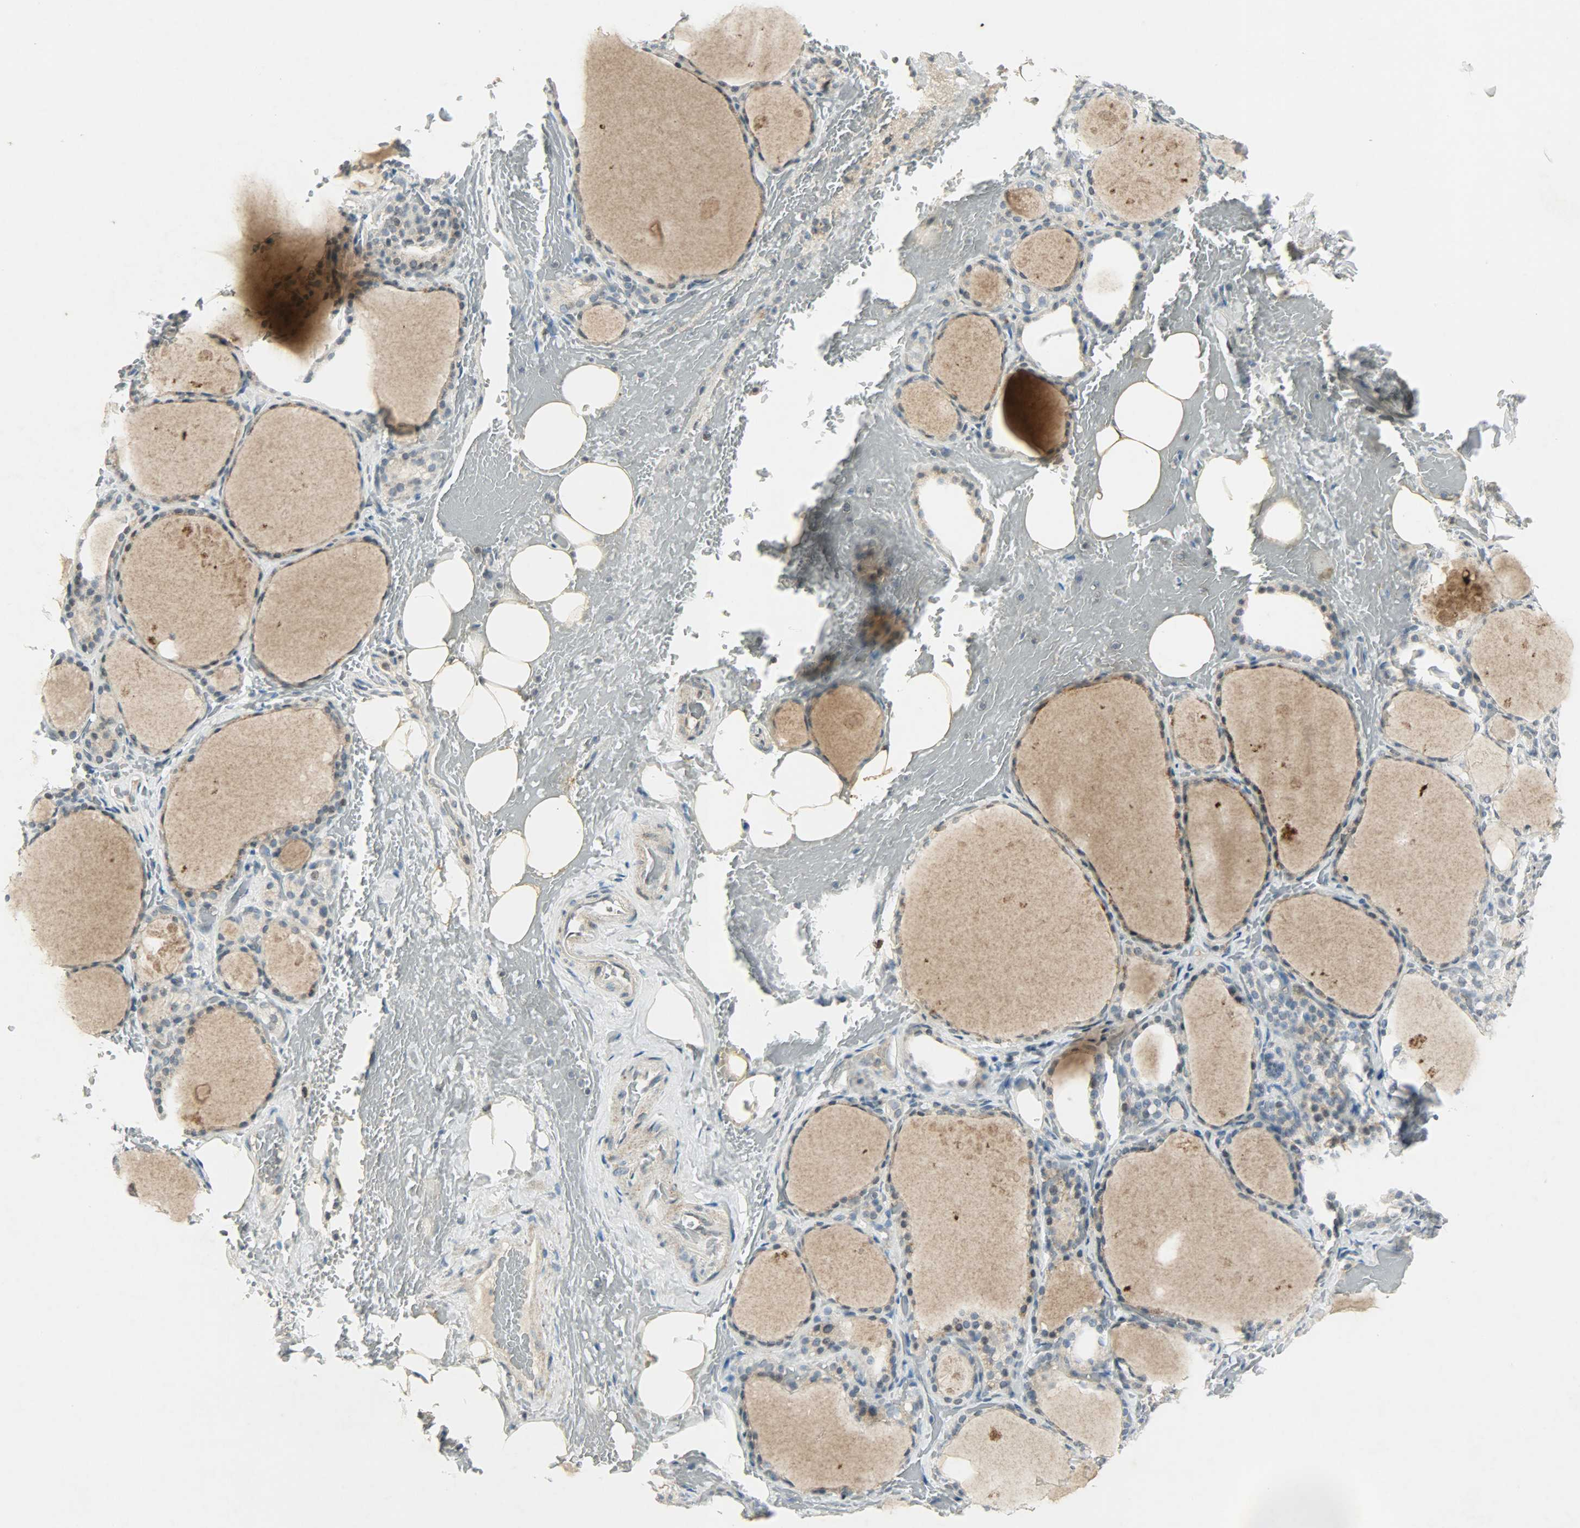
{"staining": {"intensity": "weak", "quantity": "<25%", "location": "nuclear"}, "tissue": "thyroid gland", "cell_type": "Glandular cells", "image_type": "normal", "snomed": [{"axis": "morphology", "description": "Normal tissue, NOS"}, {"axis": "topography", "description": "Thyroid gland"}], "caption": "This is an immunohistochemistry (IHC) photomicrograph of unremarkable thyroid gland. There is no staining in glandular cells.", "gene": "AURKB", "patient": {"sex": "male", "age": 61}}